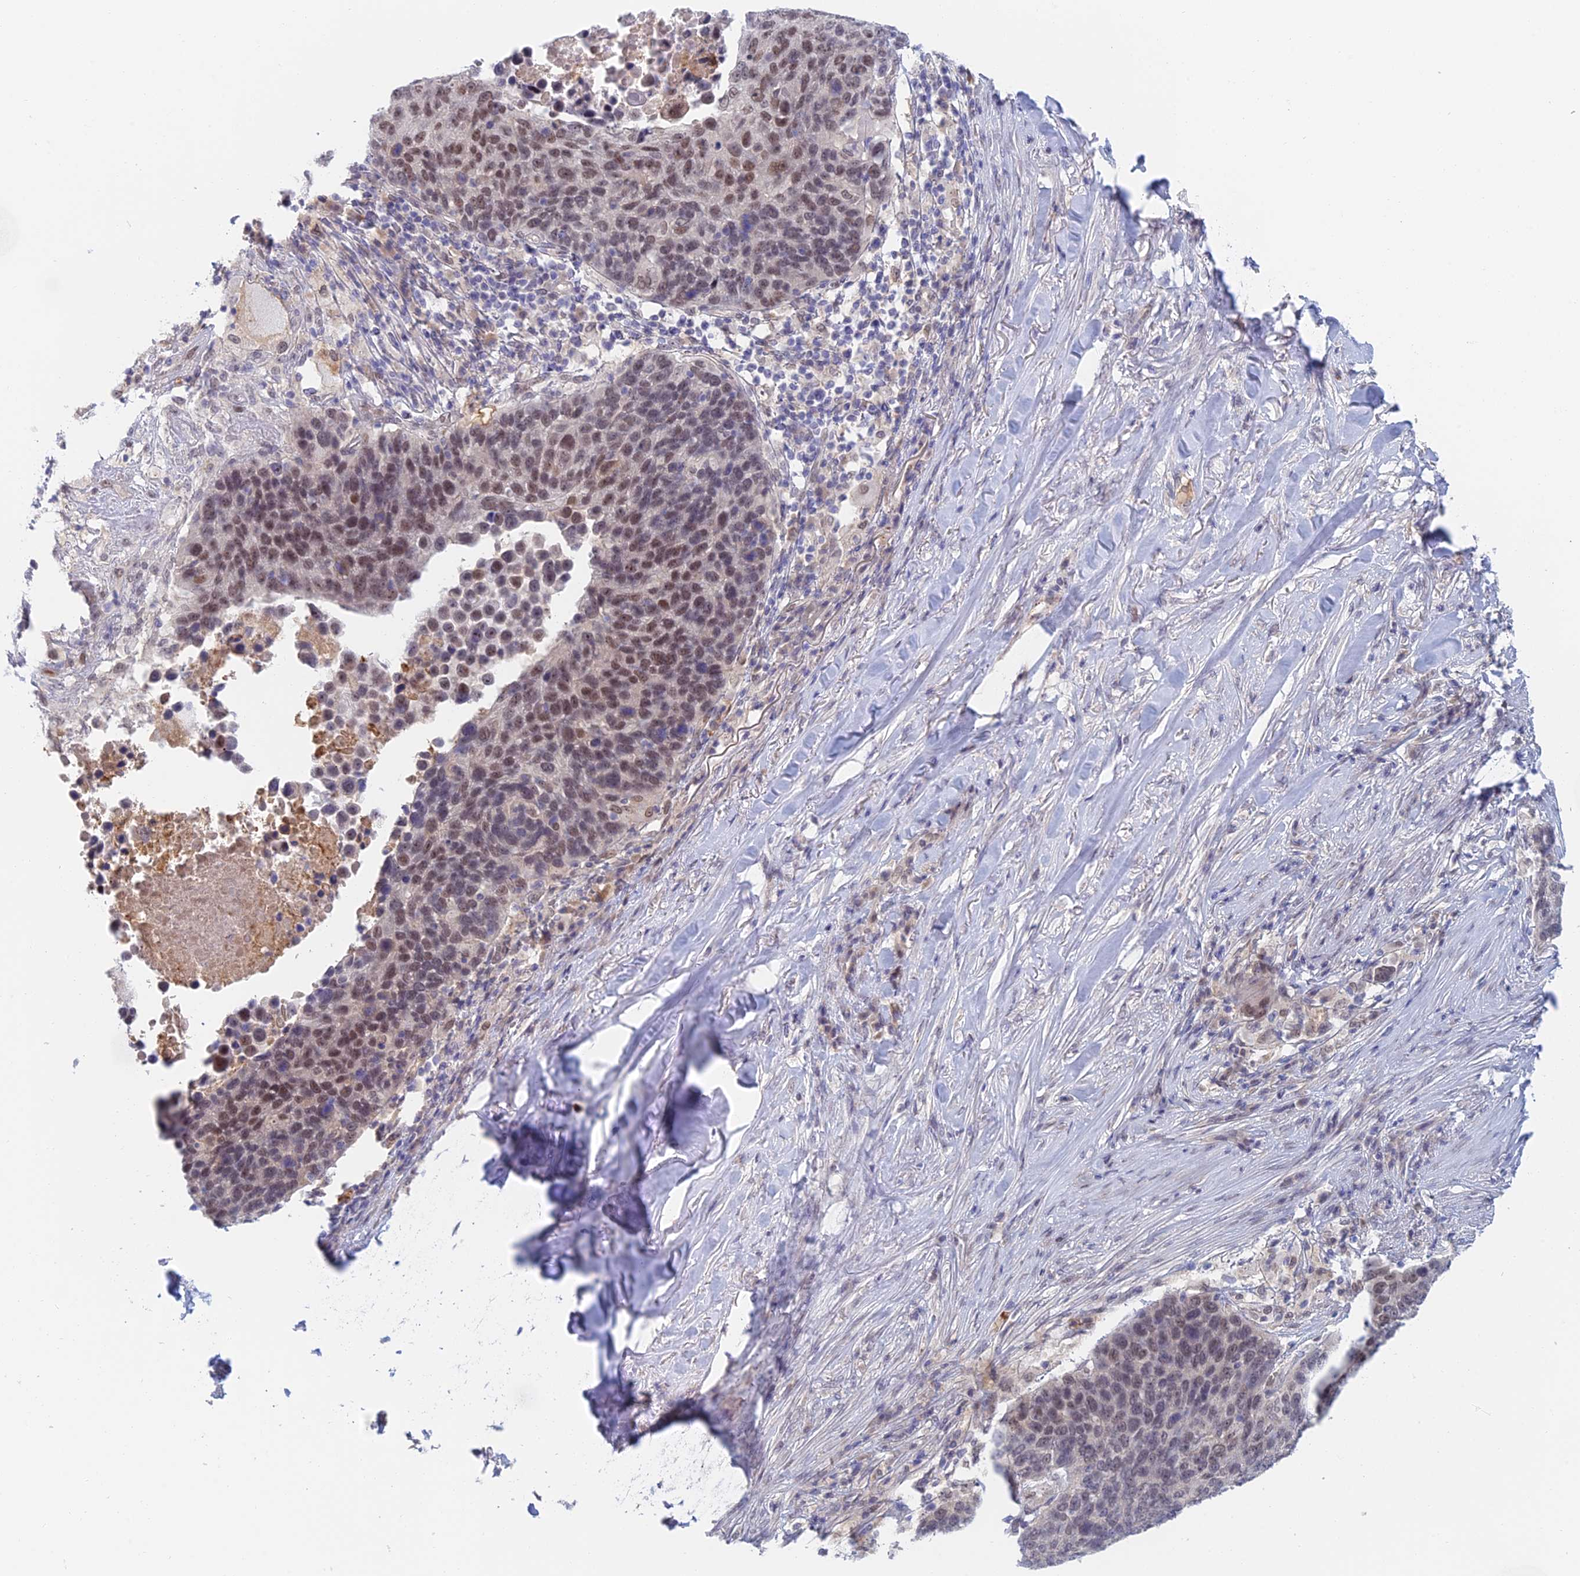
{"staining": {"intensity": "moderate", "quantity": ">75%", "location": "nuclear"}, "tissue": "lung cancer", "cell_type": "Tumor cells", "image_type": "cancer", "snomed": [{"axis": "morphology", "description": "Normal tissue, NOS"}, {"axis": "morphology", "description": "Squamous cell carcinoma, NOS"}, {"axis": "topography", "description": "Lymph node"}, {"axis": "topography", "description": "Lung"}], "caption": "Tumor cells demonstrate moderate nuclear expression in approximately >75% of cells in lung cancer (squamous cell carcinoma). Nuclei are stained in blue.", "gene": "ZUP1", "patient": {"sex": "male", "age": 66}}